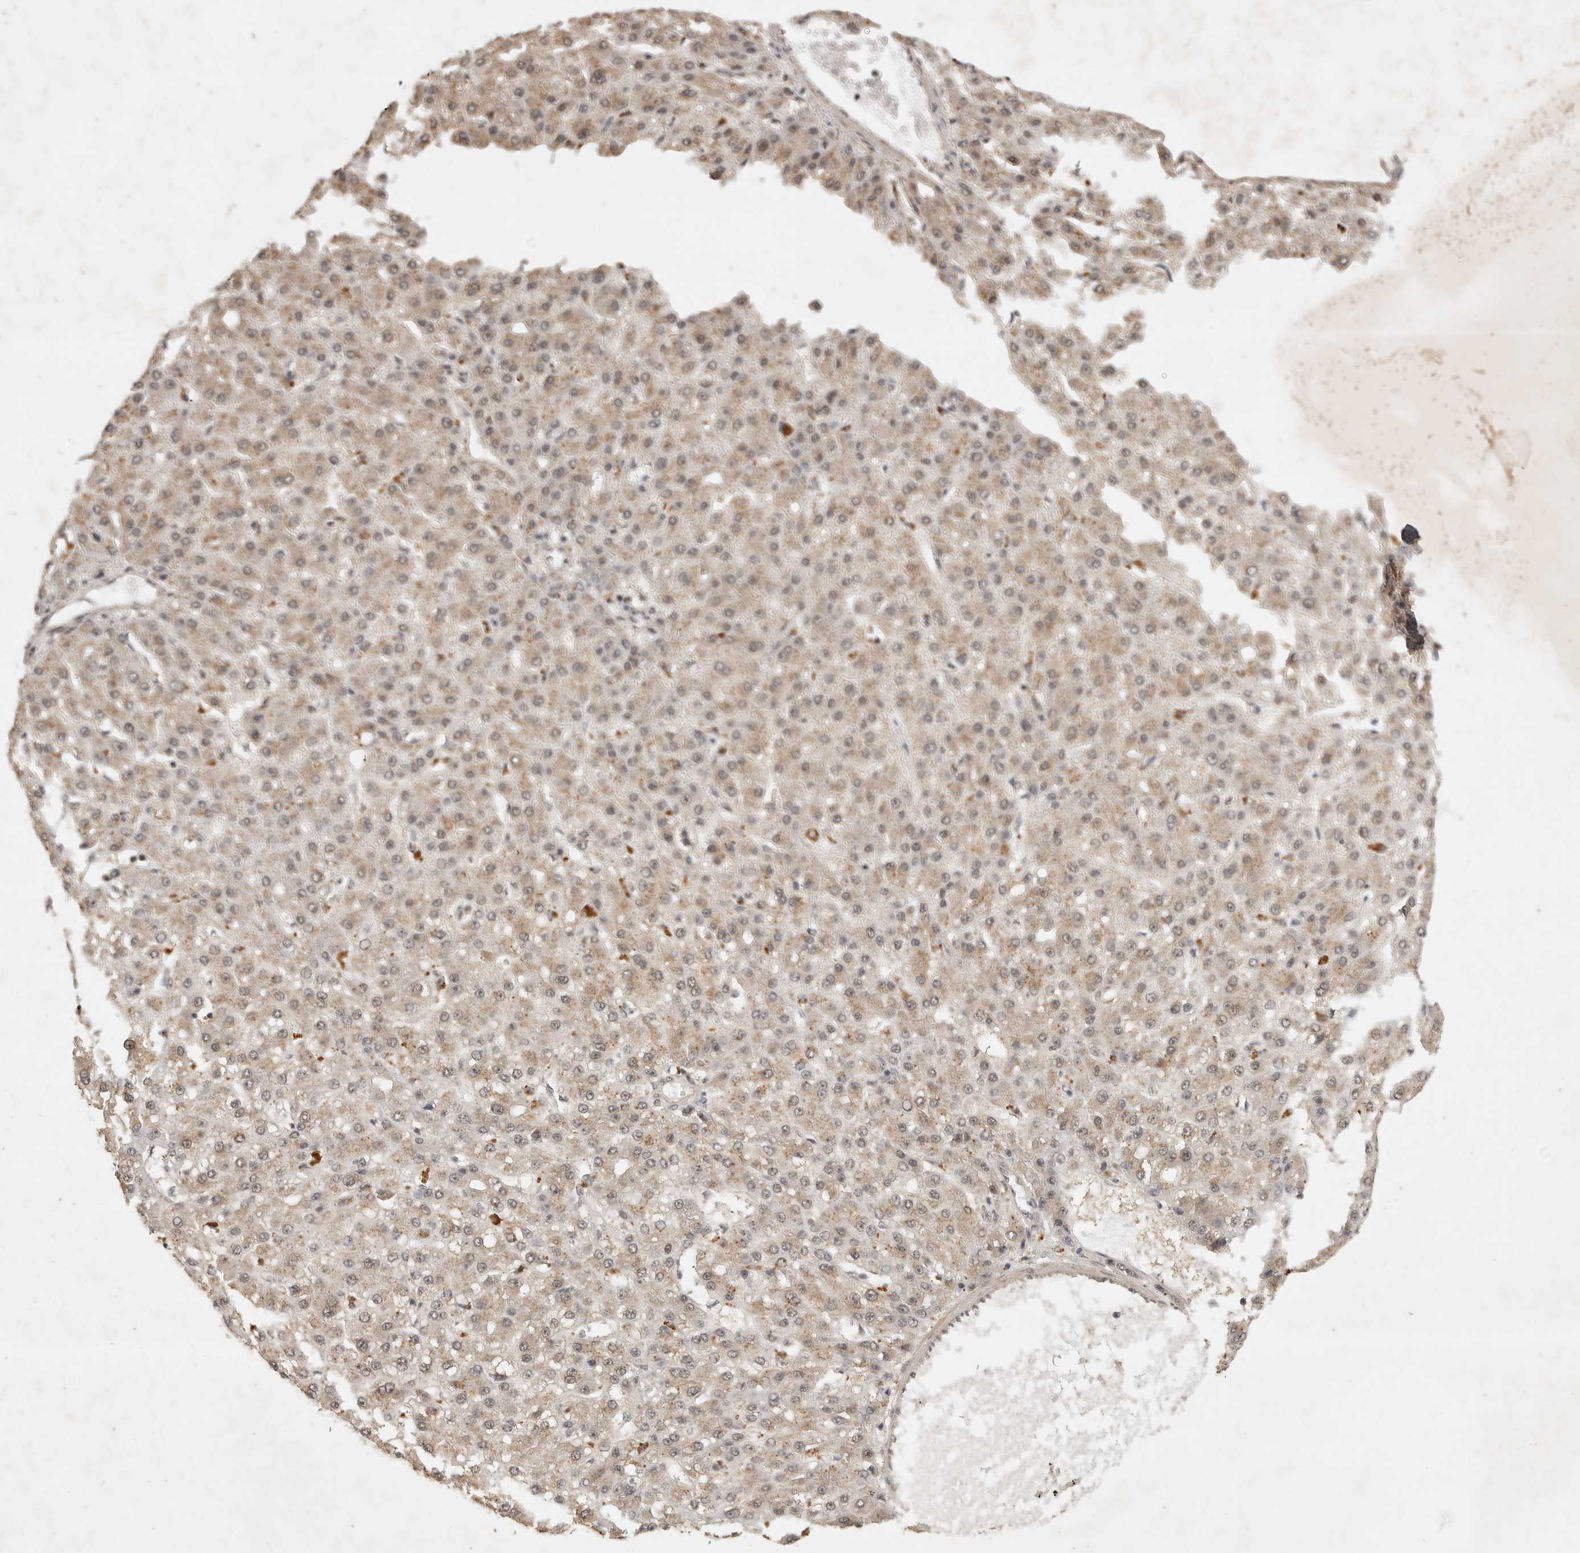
{"staining": {"intensity": "weak", "quantity": "25%-75%", "location": "cytoplasmic/membranous"}, "tissue": "liver cancer", "cell_type": "Tumor cells", "image_type": "cancer", "snomed": [{"axis": "morphology", "description": "Carcinoma, Hepatocellular, NOS"}, {"axis": "topography", "description": "Liver"}], "caption": "Liver hepatocellular carcinoma stained for a protein (brown) exhibits weak cytoplasmic/membranous positive staining in about 25%-75% of tumor cells.", "gene": "POMP", "patient": {"sex": "male", "age": 67}}